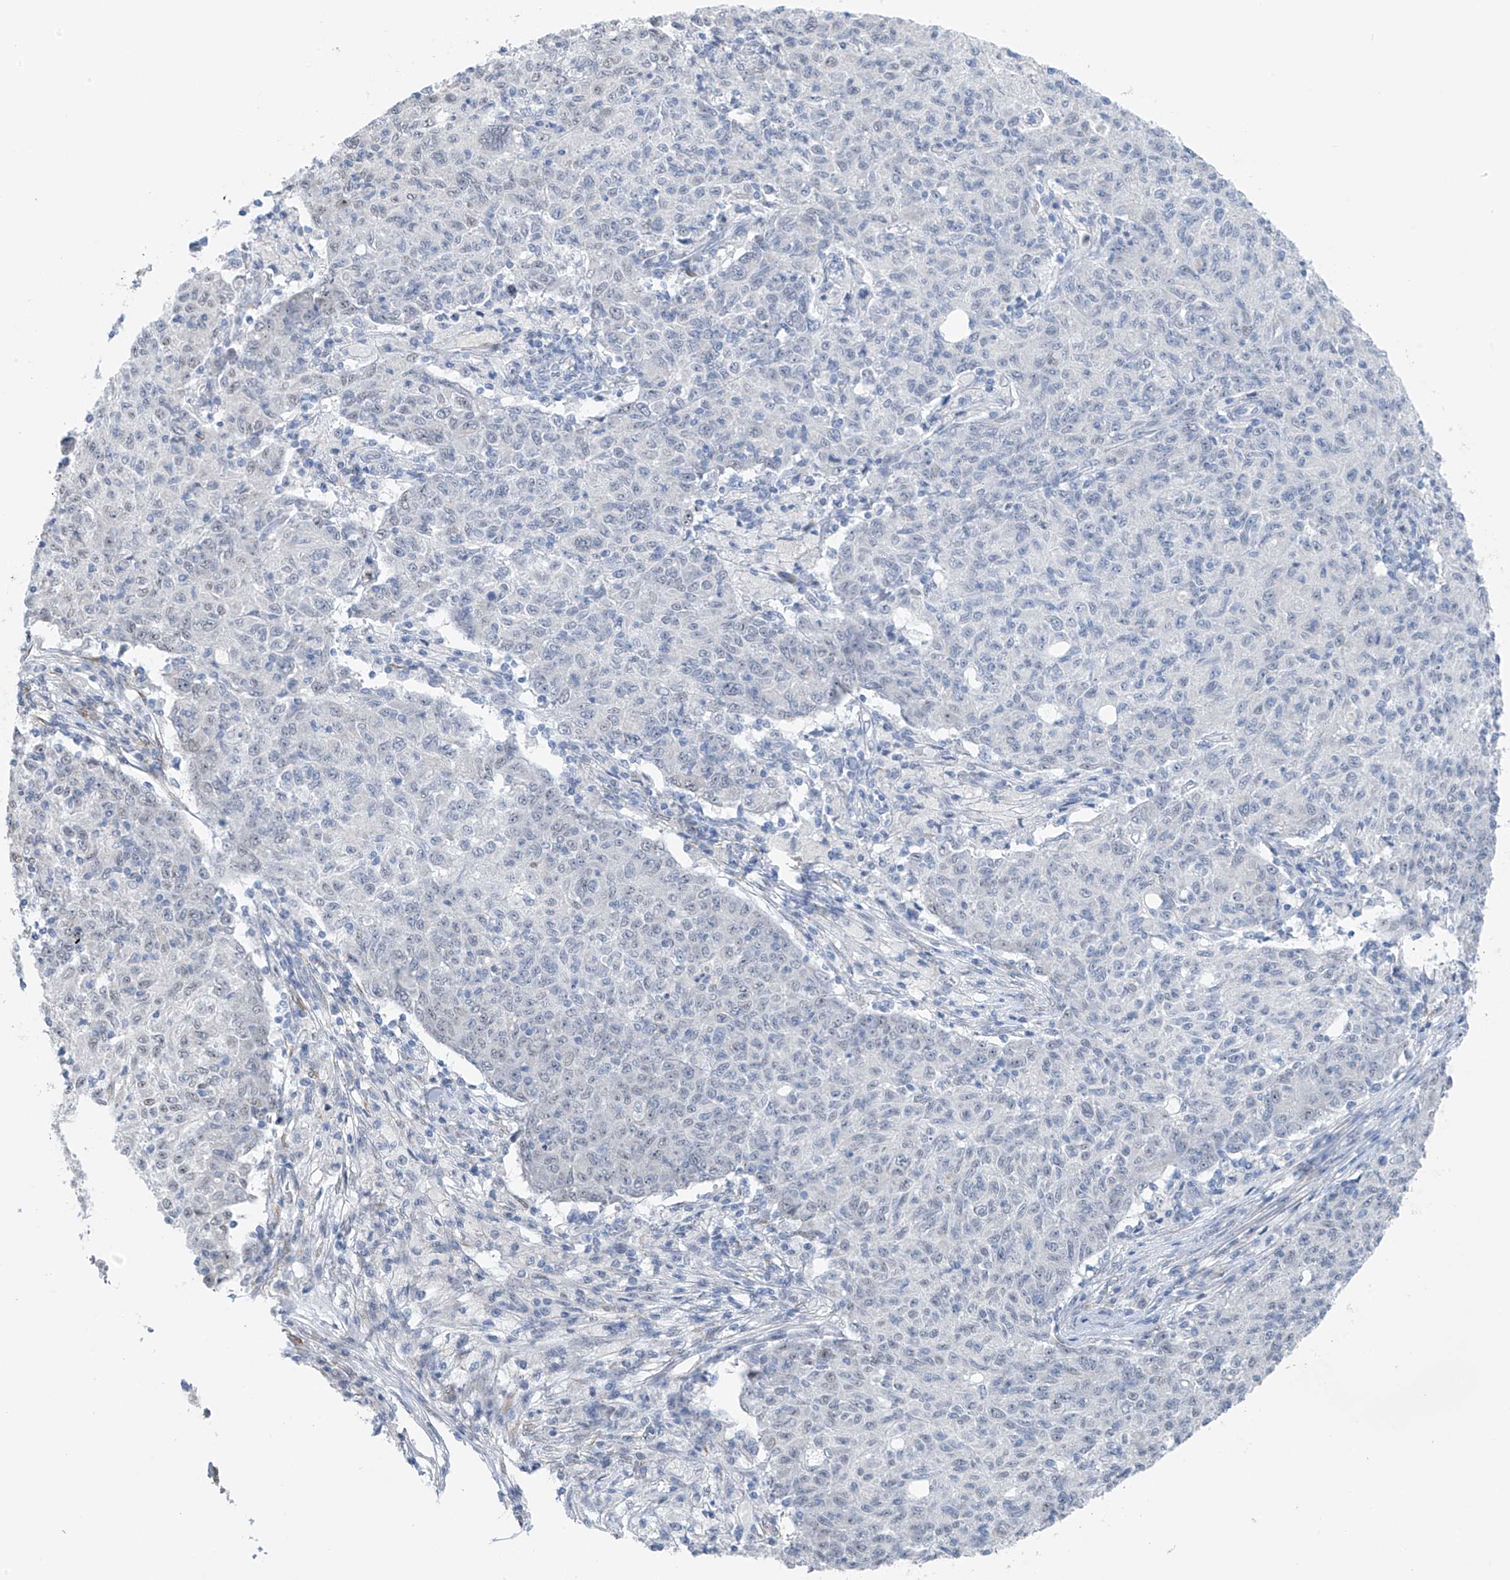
{"staining": {"intensity": "negative", "quantity": "none", "location": "none"}, "tissue": "ovarian cancer", "cell_type": "Tumor cells", "image_type": "cancer", "snomed": [{"axis": "morphology", "description": "Carcinoma, endometroid"}, {"axis": "topography", "description": "Ovary"}], "caption": "Tumor cells show no significant positivity in ovarian cancer. The staining was performed using DAB to visualize the protein expression in brown, while the nuclei were stained in blue with hematoxylin (Magnification: 20x).", "gene": "CYP4V2", "patient": {"sex": "female", "age": 42}}